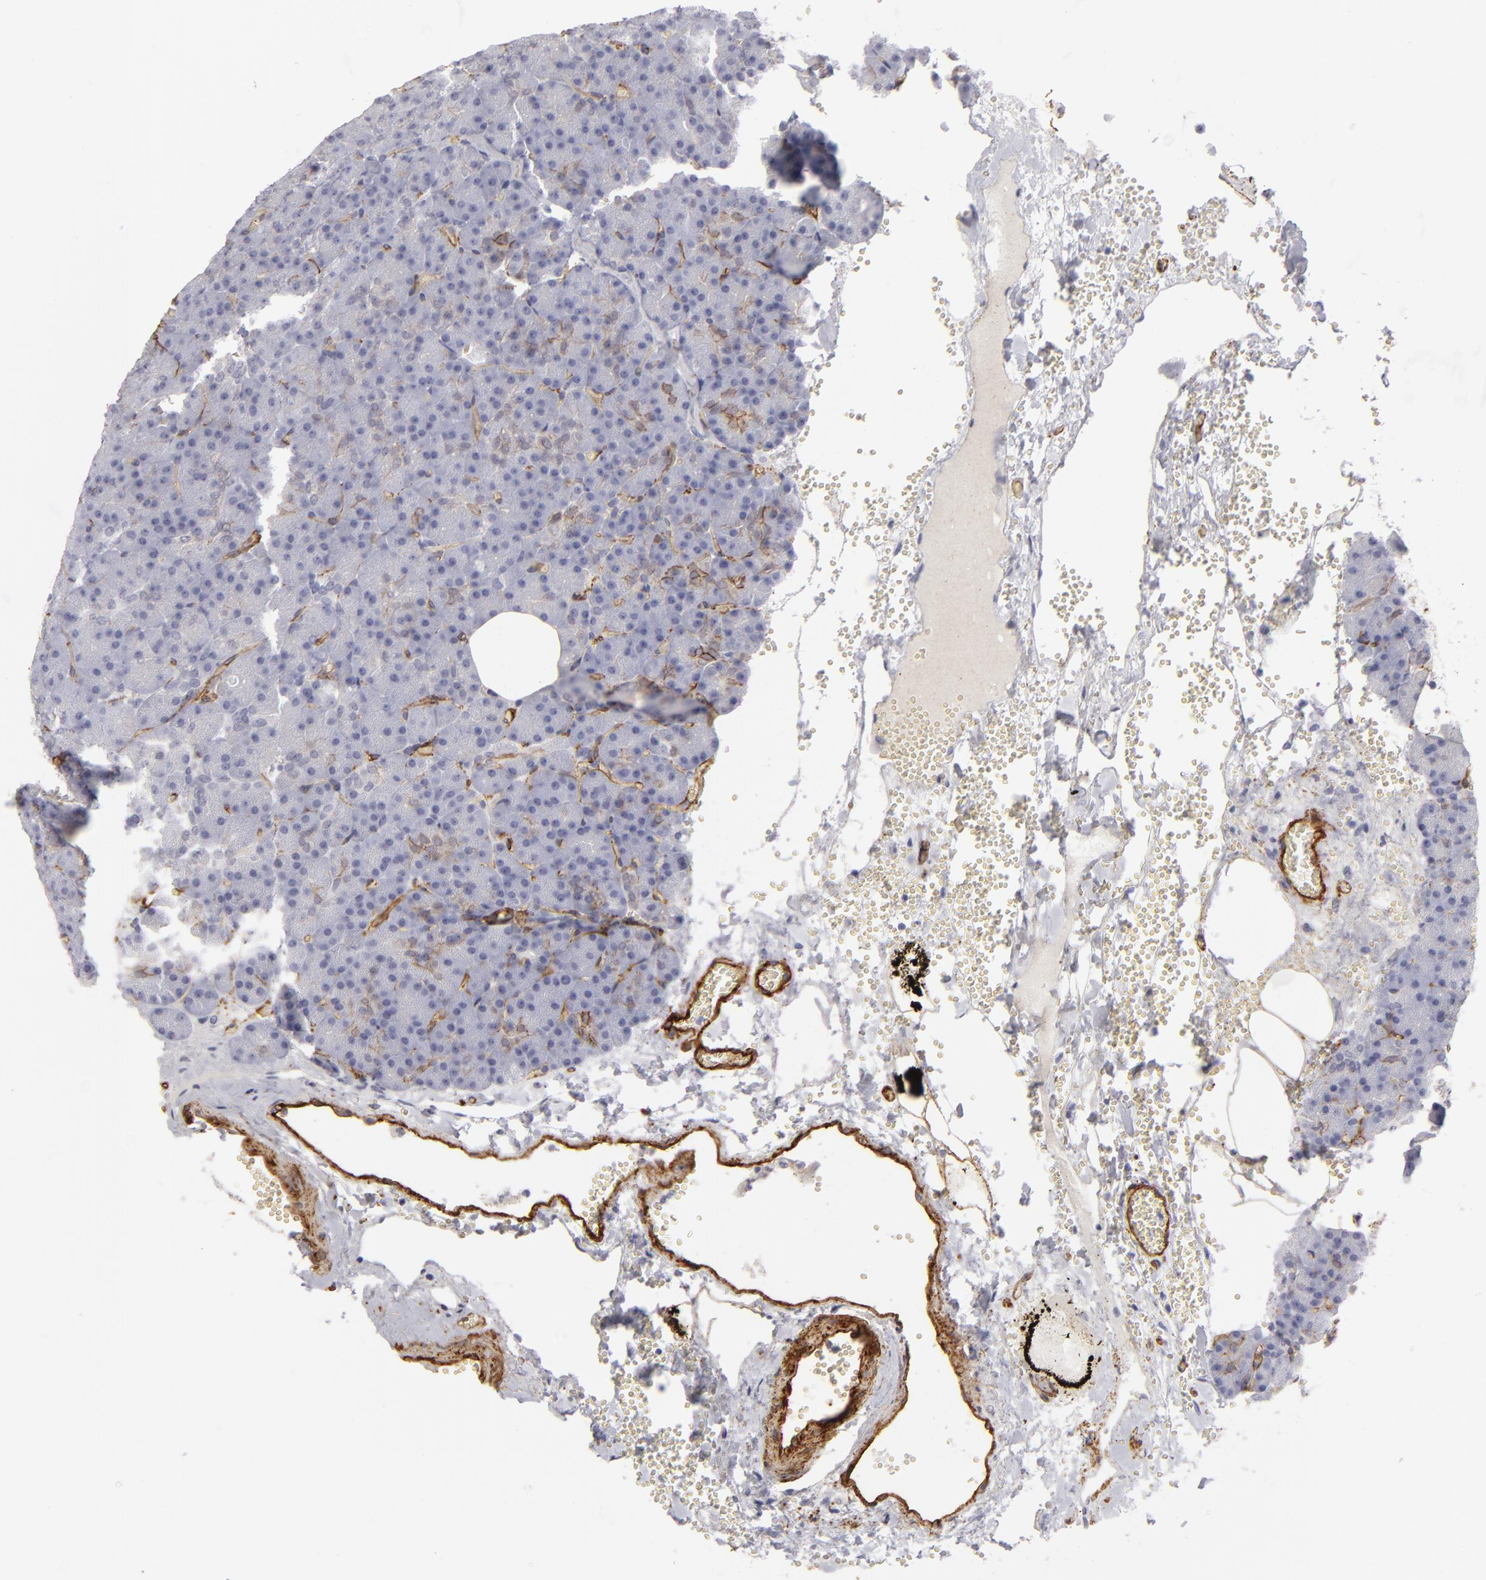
{"staining": {"intensity": "negative", "quantity": "none", "location": "none"}, "tissue": "pancreas", "cell_type": "Exocrine glandular cells", "image_type": "normal", "snomed": [{"axis": "morphology", "description": "Normal tissue, NOS"}, {"axis": "topography", "description": "Pancreas"}], "caption": "A high-resolution photomicrograph shows immunohistochemistry (IHC) staining of normal pancreas, which displays no significant expression in exocrine glandular cells. (Immunohistochemistry, brightfield microscopy, high magnification).", "gene": "MCAM", "patient": {"sex": "female", "age": 35}}